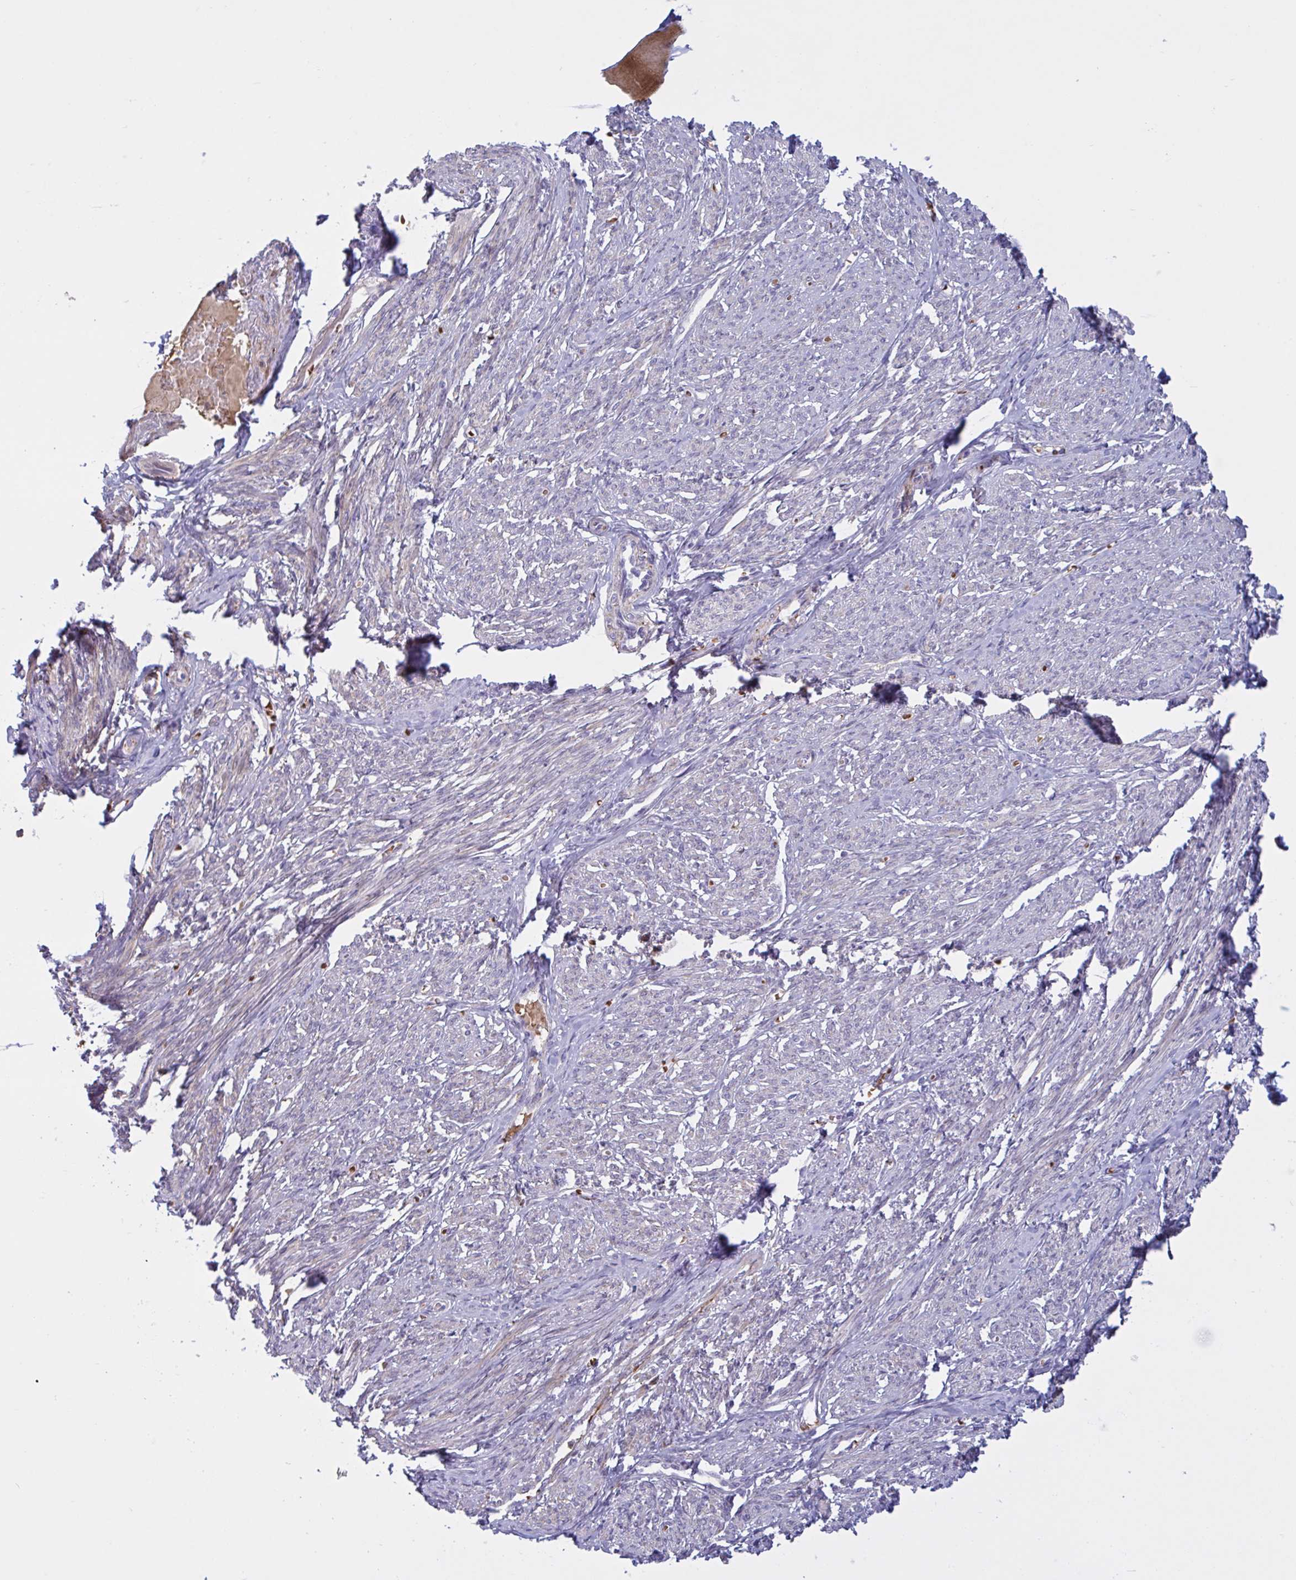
{"staining": {"intensity": "moderate", "quantity": "25%-75%", "location": "cytoplasmic/membranous"}, "tissue": "smooth muscle", "cell_type": "Smooth muscle cells", "image_type": "normal", "snomed": [{"axis": "morphology", "description": "Normal tissue, NOS"}, {"axis": "topography", "description": "Smooth muscle"}], "caption": "Brown immunohistochemical staining in normal smooth muscle shows moderate cytoplasmic/membranous positivity in about 25%-75% of smooth muscle cells. Nuclei are stained in blue.", "gene": "VWC2", "patient": {"sex": "female", "age": 65}}